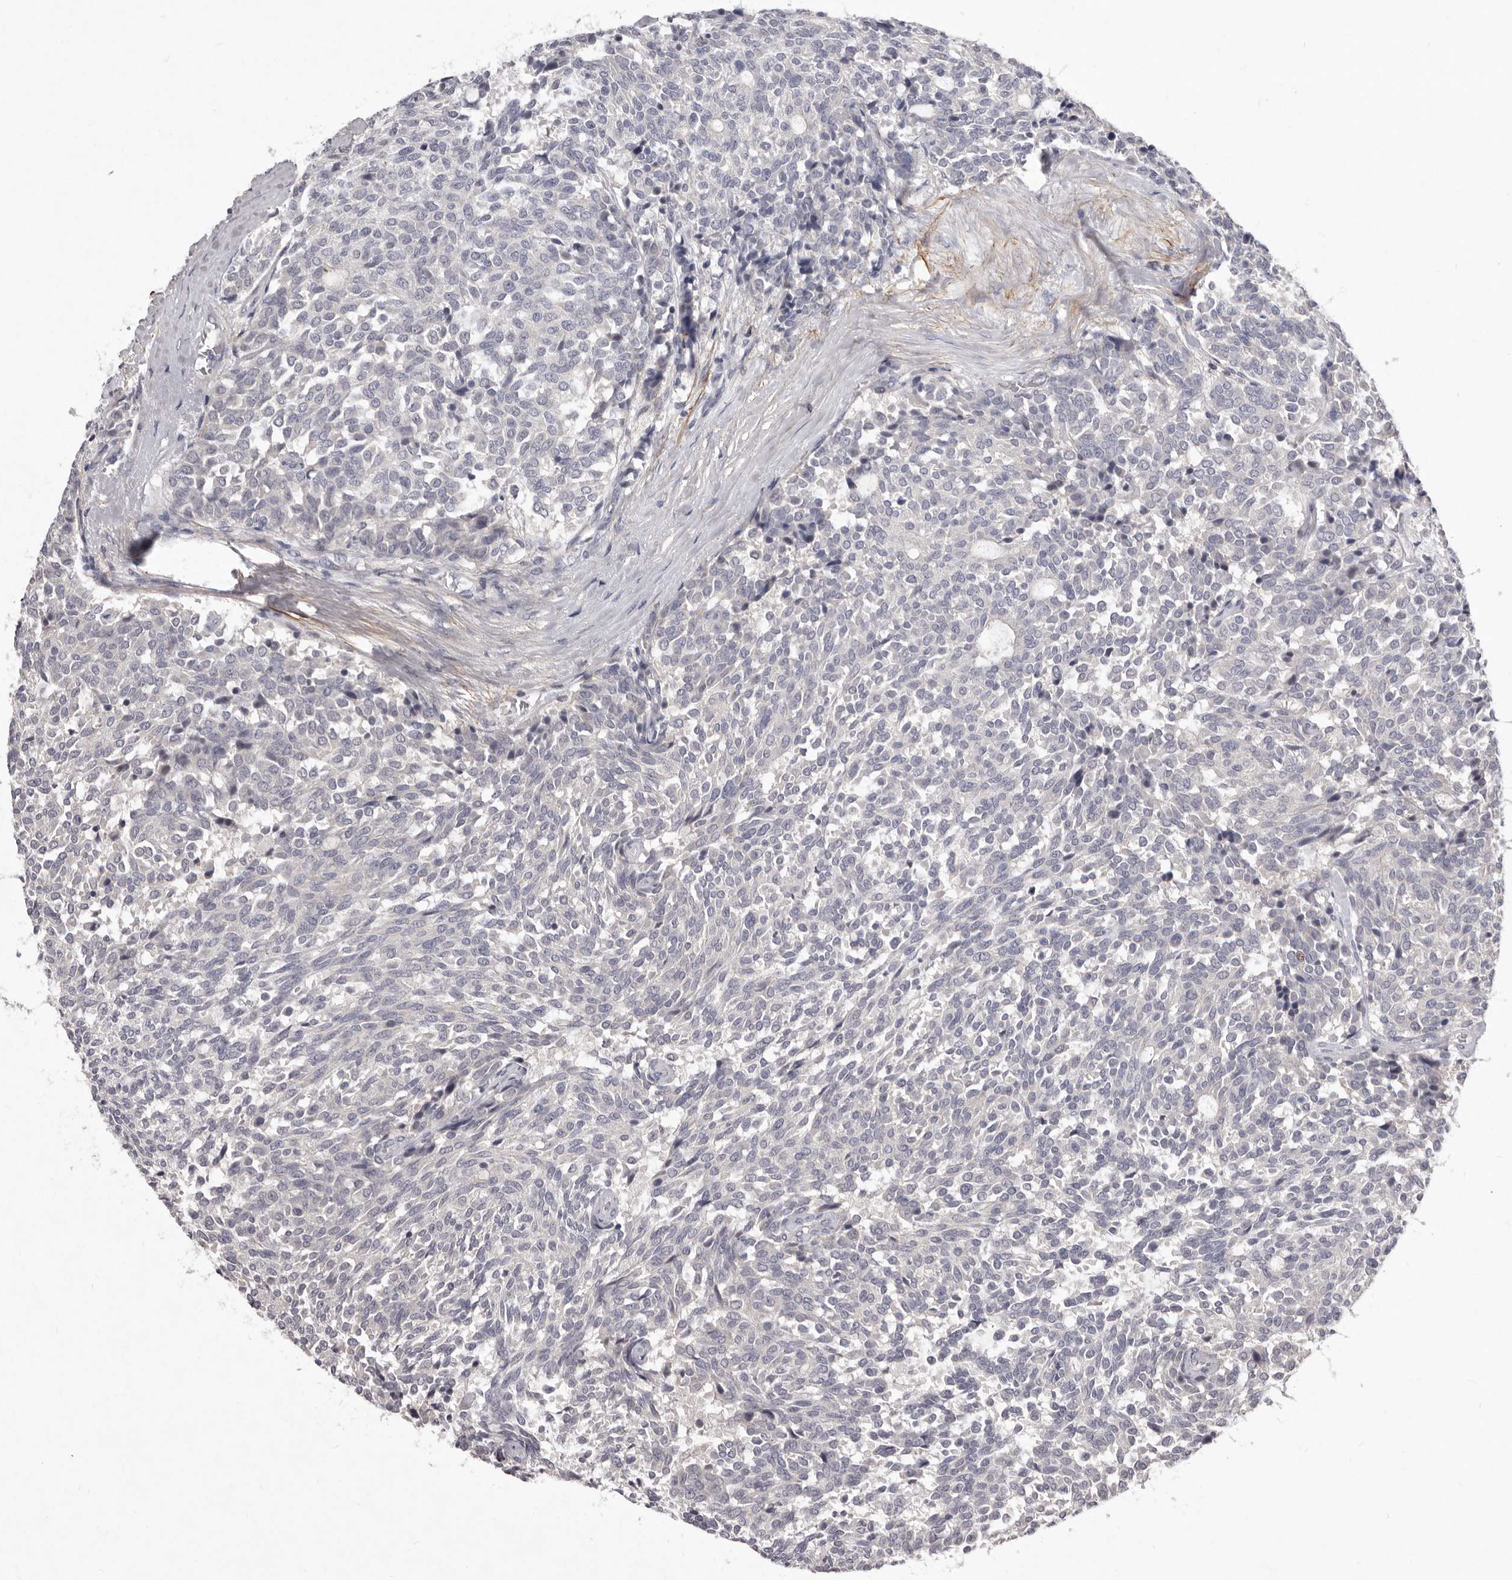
{"staining": {"intensity": "negative", "quantity": "none", "location": "none"}, "tissue": "carcinoid", "cell_type": "Tumor cells", "image_type": "cancer", "snomed": [{"axis": "morphology", "description": "Carcinoid, malignant, NOS"}, {"axis": "topography", "description": "Pancreas"}], "caption": "IHC image of carcinoid stained for a protein (brown), which shows no staining in tumor cells.", "gene": "HBS1L", "patient": {"sex": "female", "age": 54}}